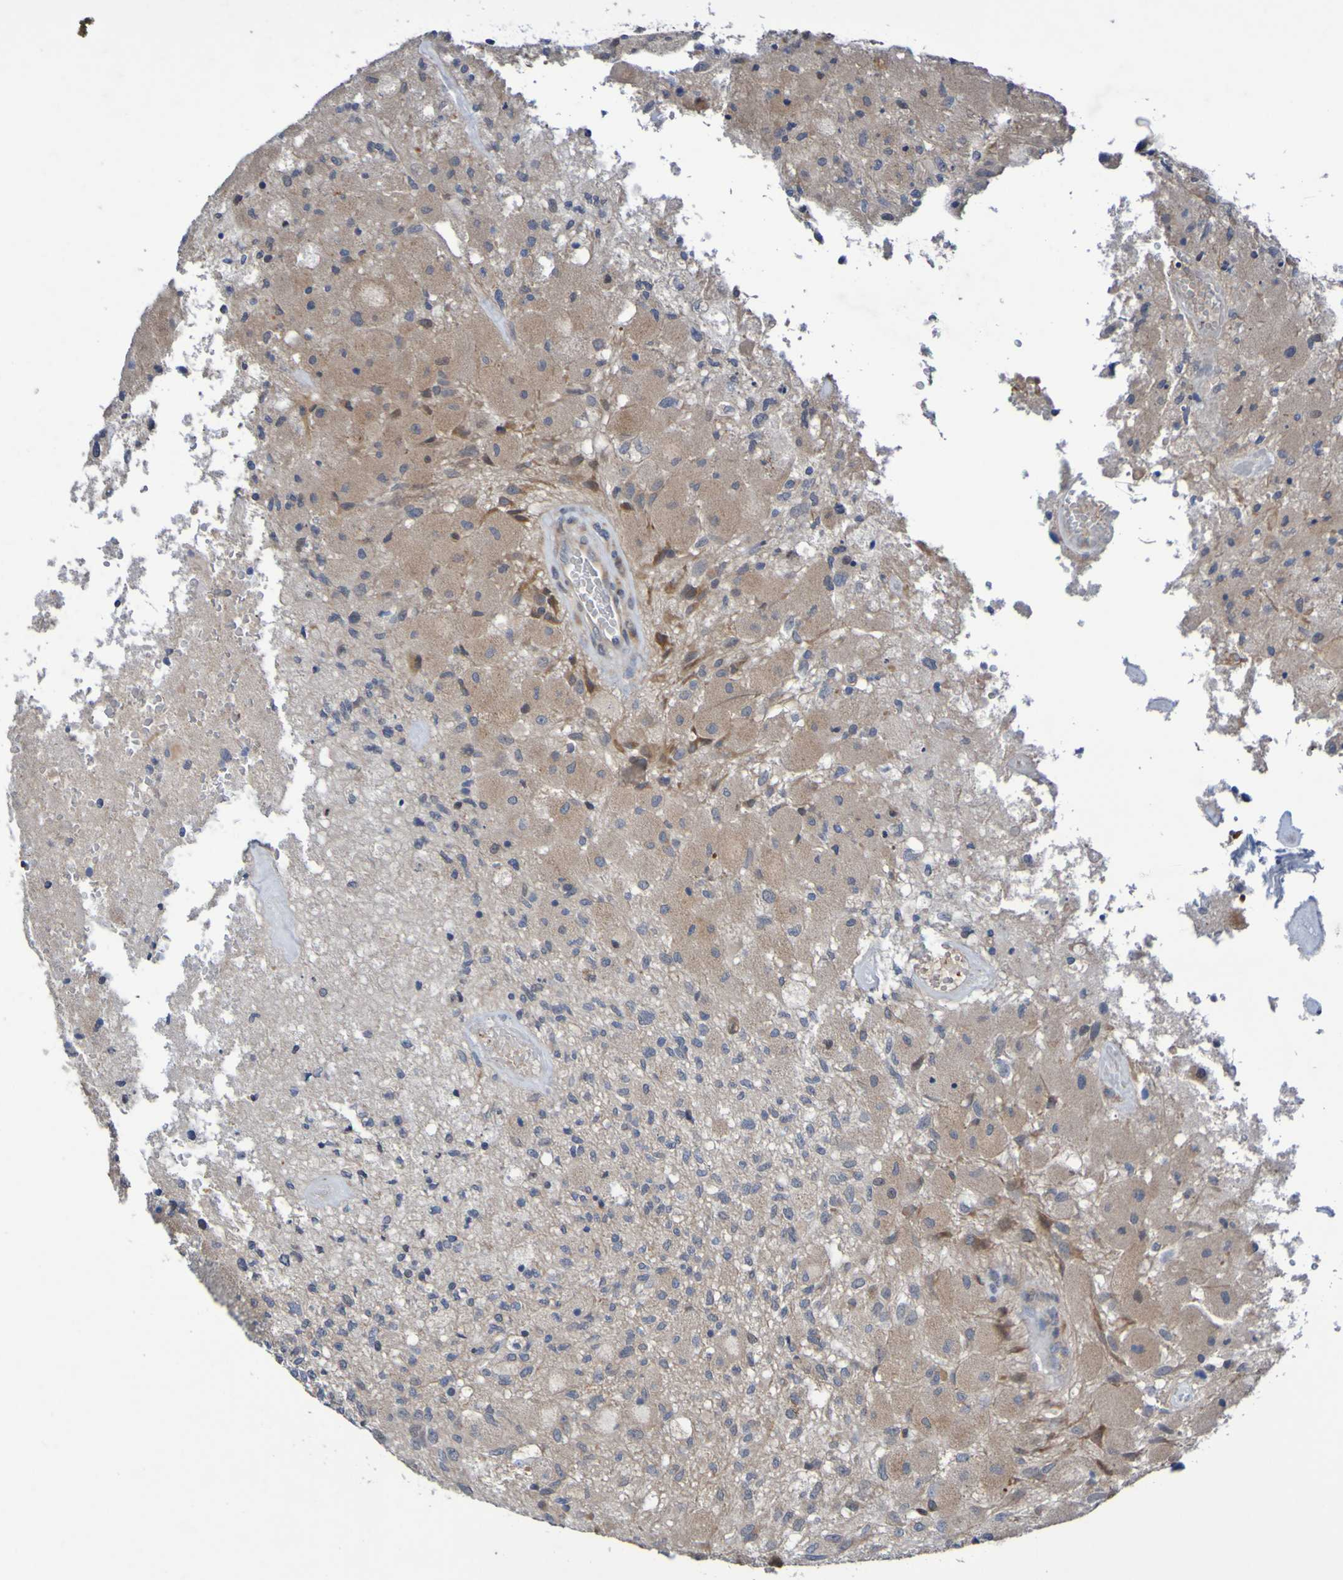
{"staining": {"intensity": "weak", "quantity": ">75%", "location": "cytoplasmic/membranous"}, "tissue": "glioma", "cell_type": "Tumor cells", "image_type": "cancer", "snomed": [{"axis": "morphology", "description": "Normal tissue, NOS"}, {"axis": "morphology", "description": "Glioma, malignant, High grade"}, {"axis": "topography", "description": "Cerebral cortex"}], "caption": "The immunohistochemical stain highlights weak cytoplasmic/membranous positivity in tumor cells of glioma tissue. (Stains: DAB (3,3'-diaminobenzidine) in brown, nuclei in blue, Microscopy: brightfield microscopy at high magnification).", "gene": "SDK1", "patient": {"sex": "male", "age": 77}}